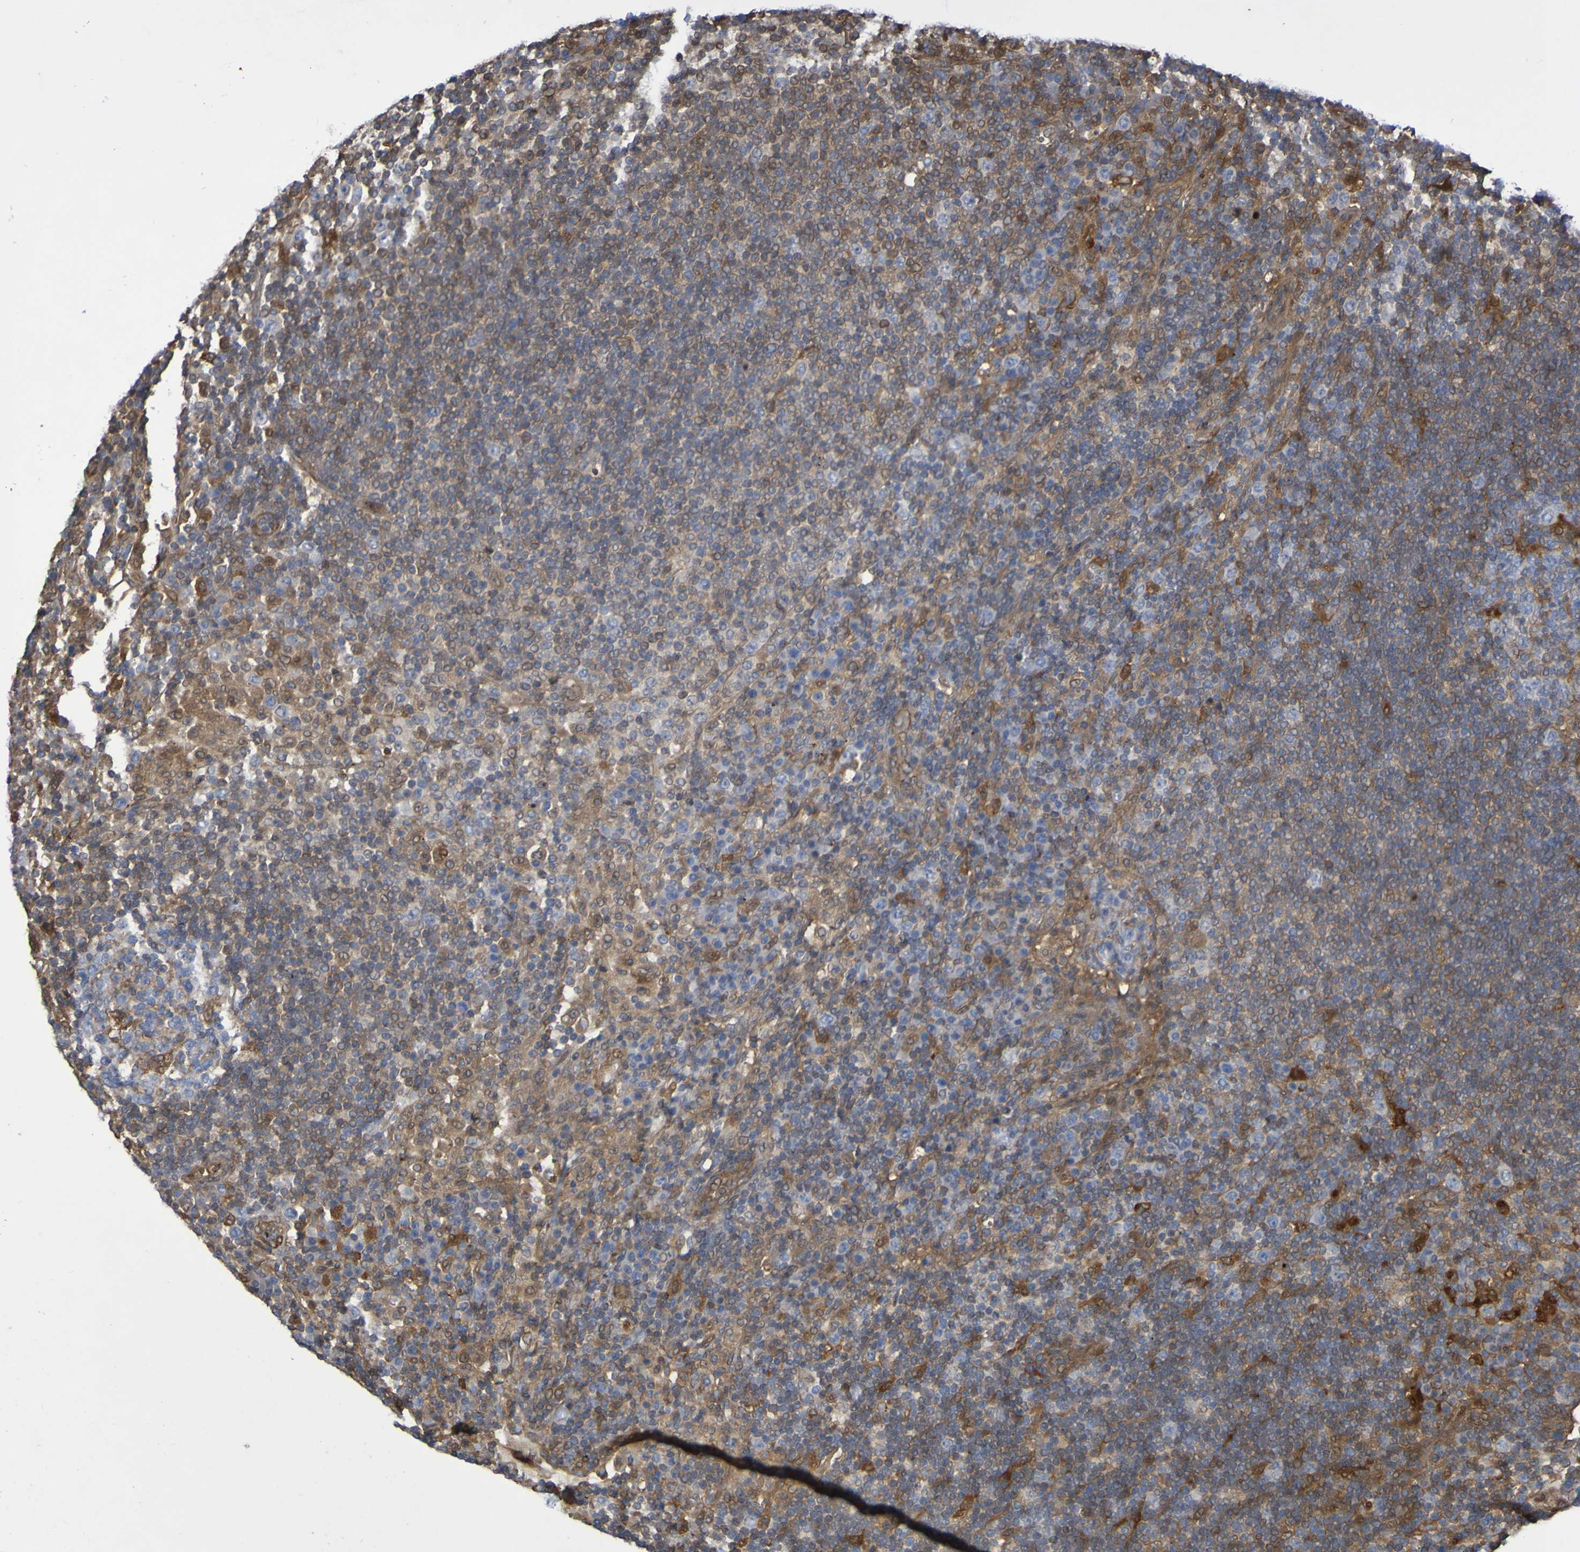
{"staining": {"intensity": "moderate", "quantity": "25%-75%", "location": "cytoplasmic/membranous"}, "tissue": "lymph node", "cell_type": "Germinal center cells", "image_type": "normal", "snomed": [{"axis": "morphology", "description": "Normal tissue, NOS"}, {"axis": "topography", "description": "Lymph node"}], "caption": "Immunohistochemical staining of benign lymph node reveals 25%-75% levels of moderate cytoplasmic/membranous protein positivity in approximately 25%-75% of germinal center cells.", "gene": "SERPINB6", "patient": {"sex": "female", "age": 53}}